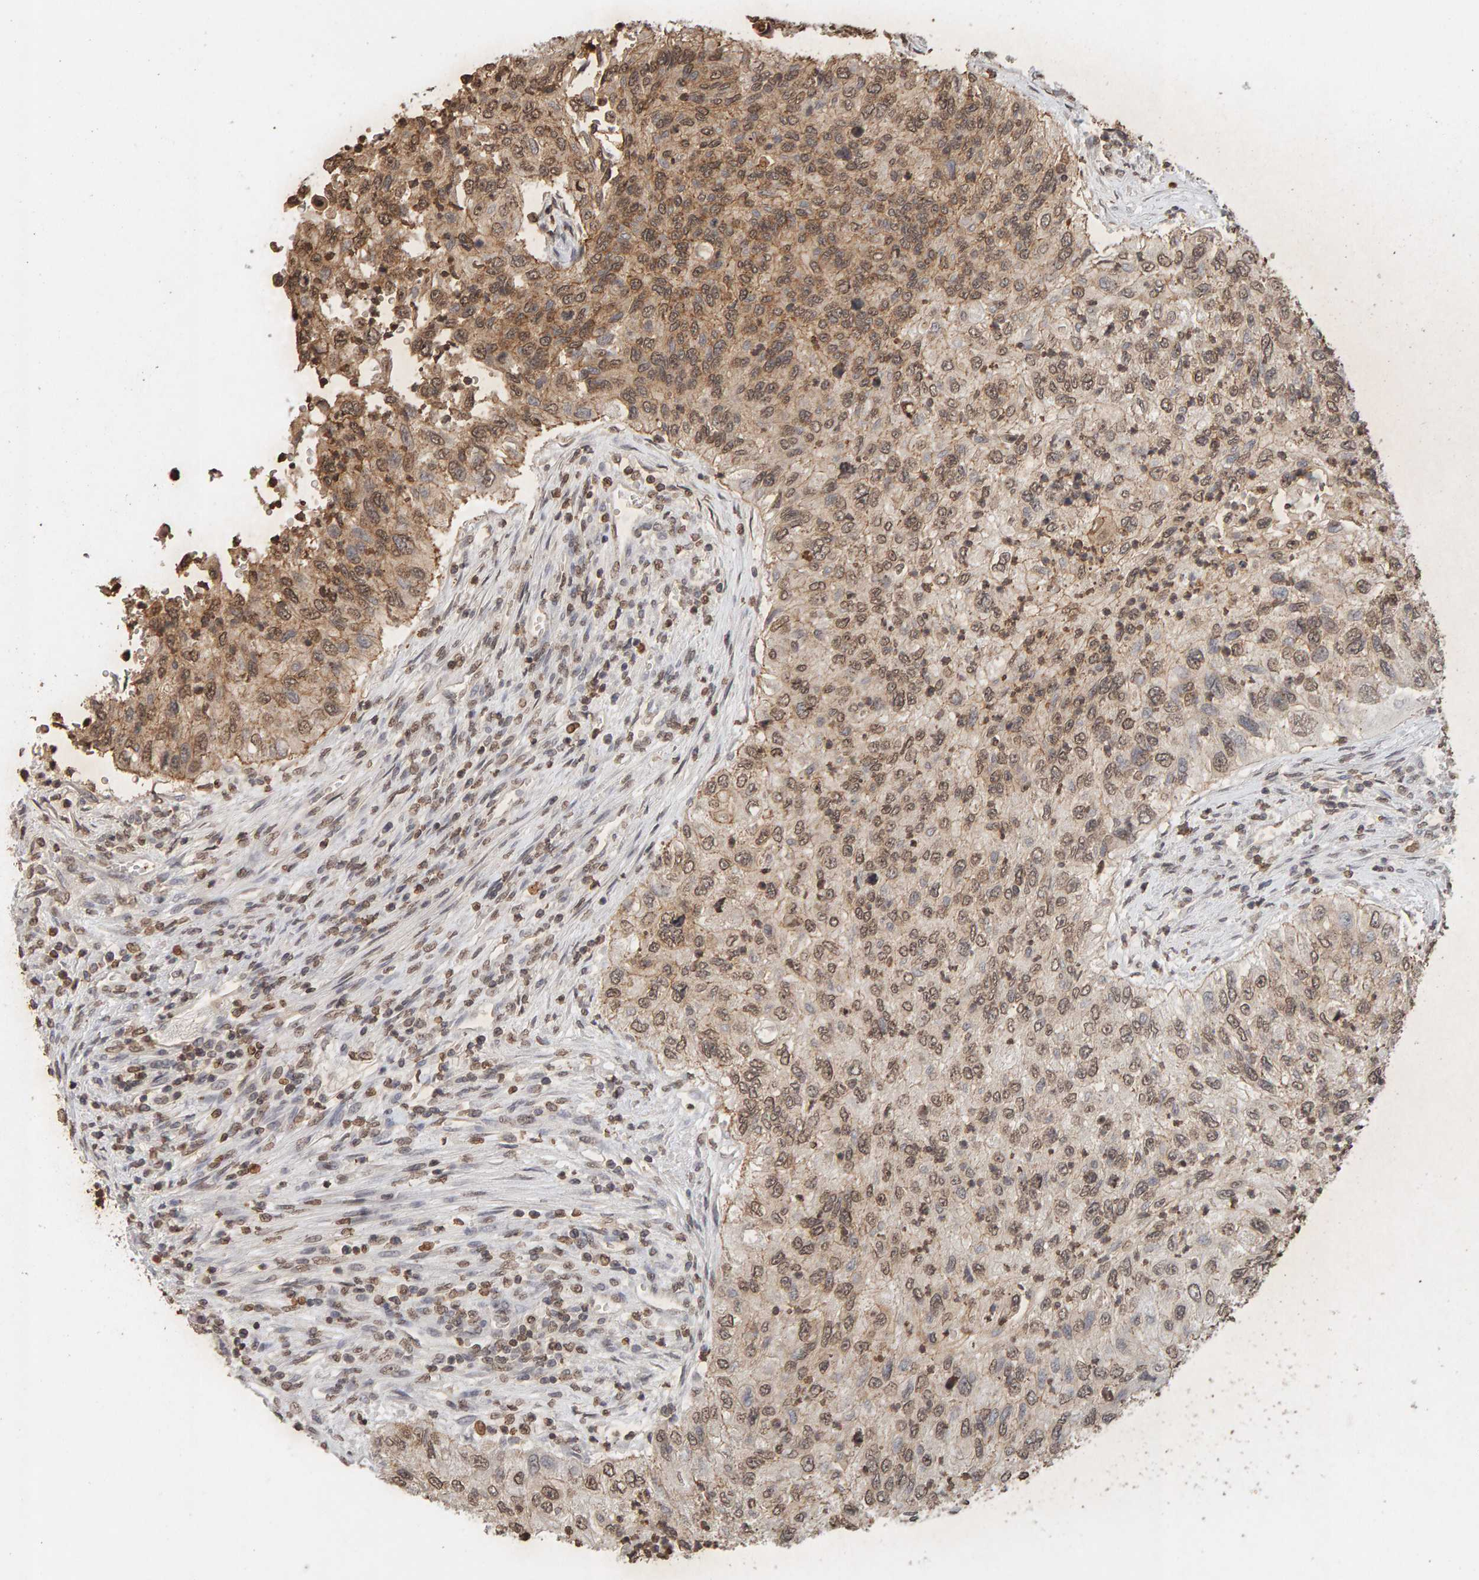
{"staining": {"intensity": "moderate", "quantity": ">75%", "location": "cytoplasmic/membranous,nuclear"}, "tissue": "urothelial cancer", "cell_type": "Tumor cells", "image_type": "cancer", "snomed": [{"axis": "morphology", "description": "Urothelial carcinoma, High grade"}, {"axis": "topography", "description": "Urinary bladder"}], "caption": "Immunohistochemical staining of urothelial carcinoma (high-grade) exhibits moderate cytoplasmic/membranous and nuclear protein positivity in approximately >75% of tumor cells.", "gene": "DNAJB5", "patient": {"sex": "female", "age": 60}}